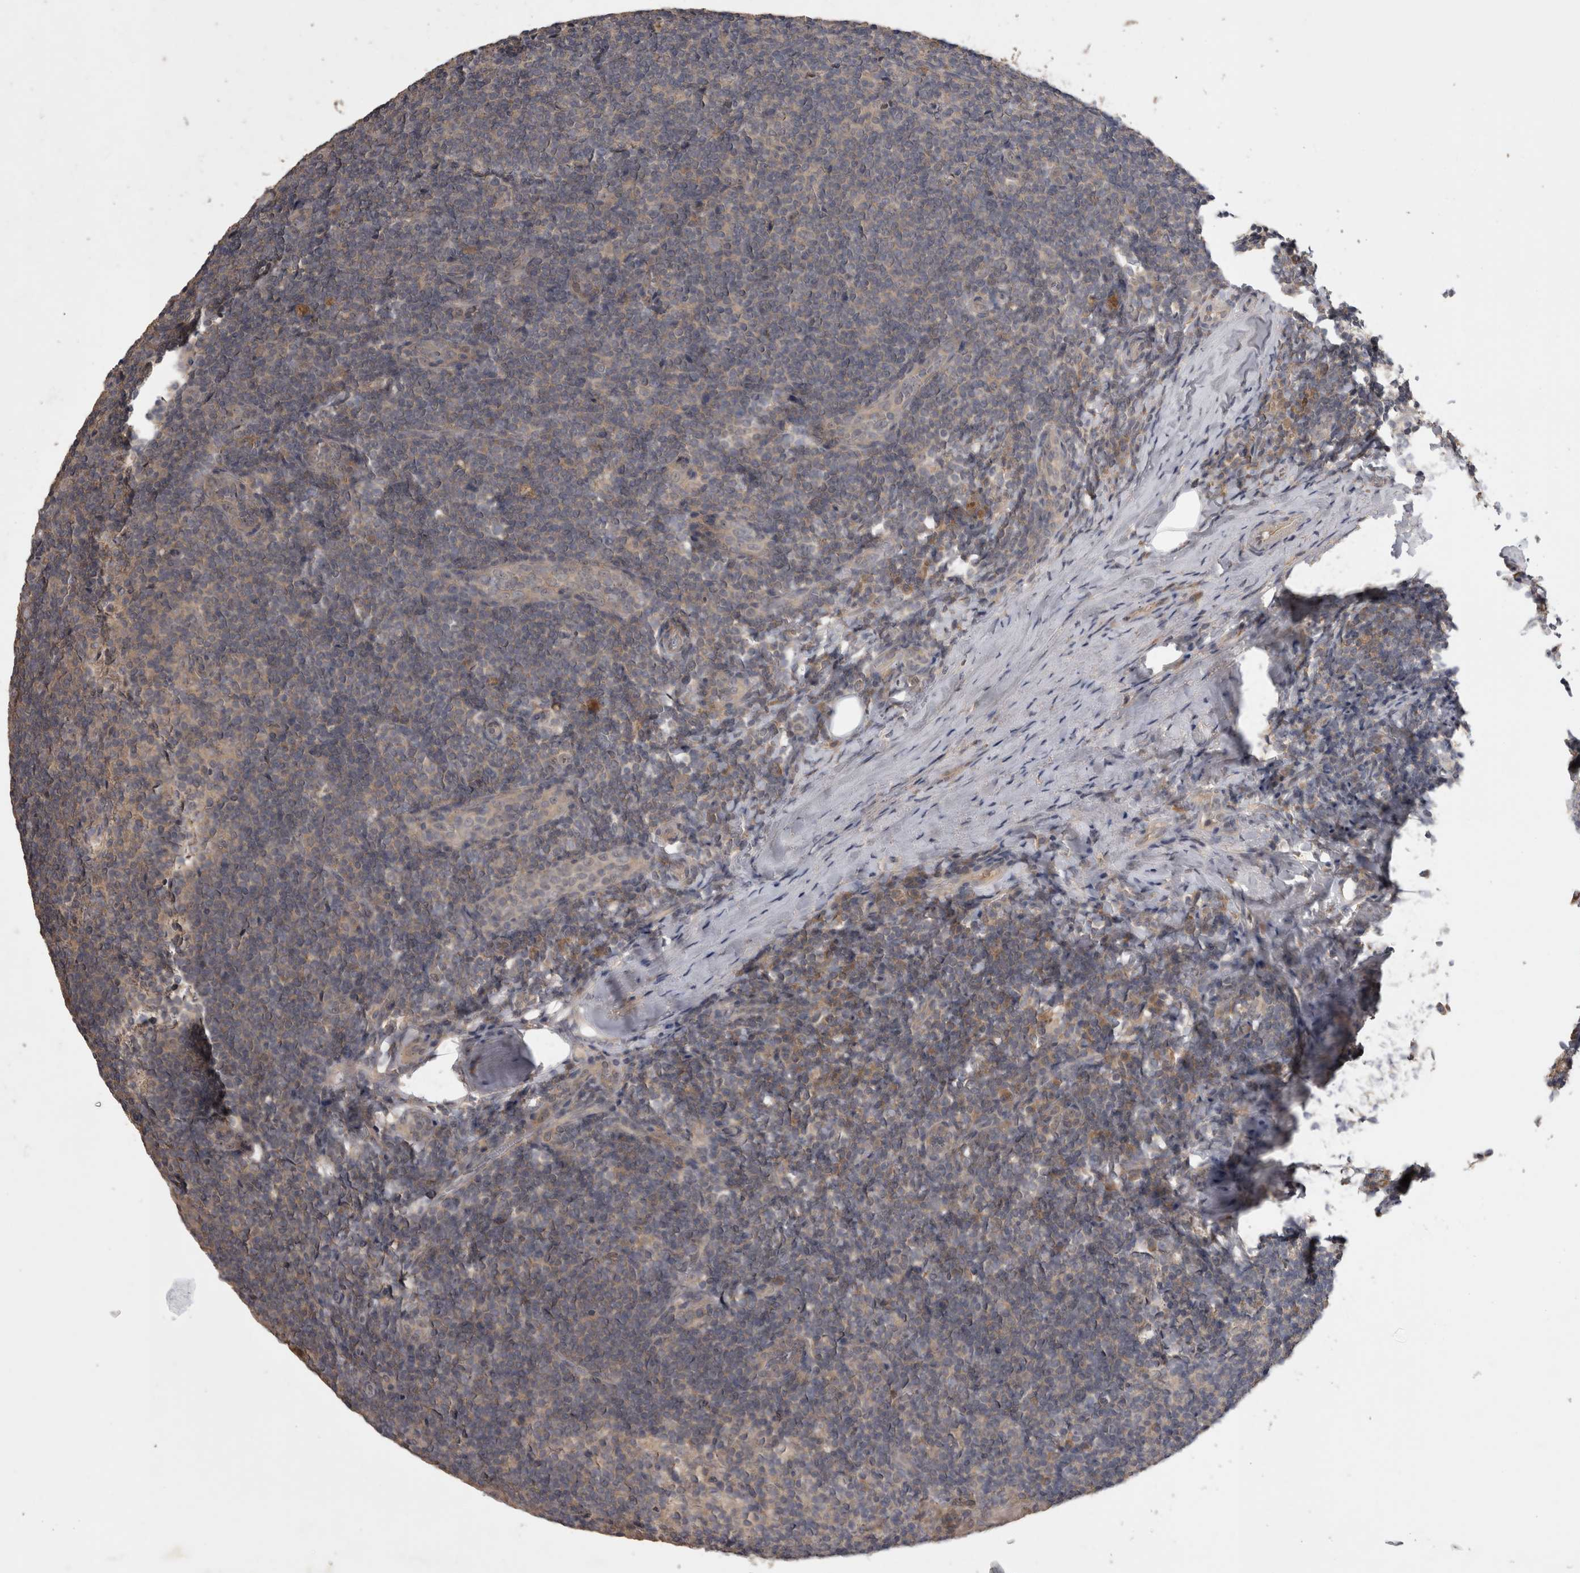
{"staining": {"intensity": "negative", "quantity": "none", "location": "none"}, "tissue": "tonsil", "cell_type": "Germinal center cells", "image_type": "normal", "snomed": [{"axis": "morphology", "description": "Normal tissue, NOS"}, {"axis": "topography", "description": "Tonsil"}], "caption": "Human tonsil stained for a protein using immunohistochemistry demonstrates no positivity in germinal center cells.", "gene": "ZNF114", "patient": {"sex": "male", "age": 37}}